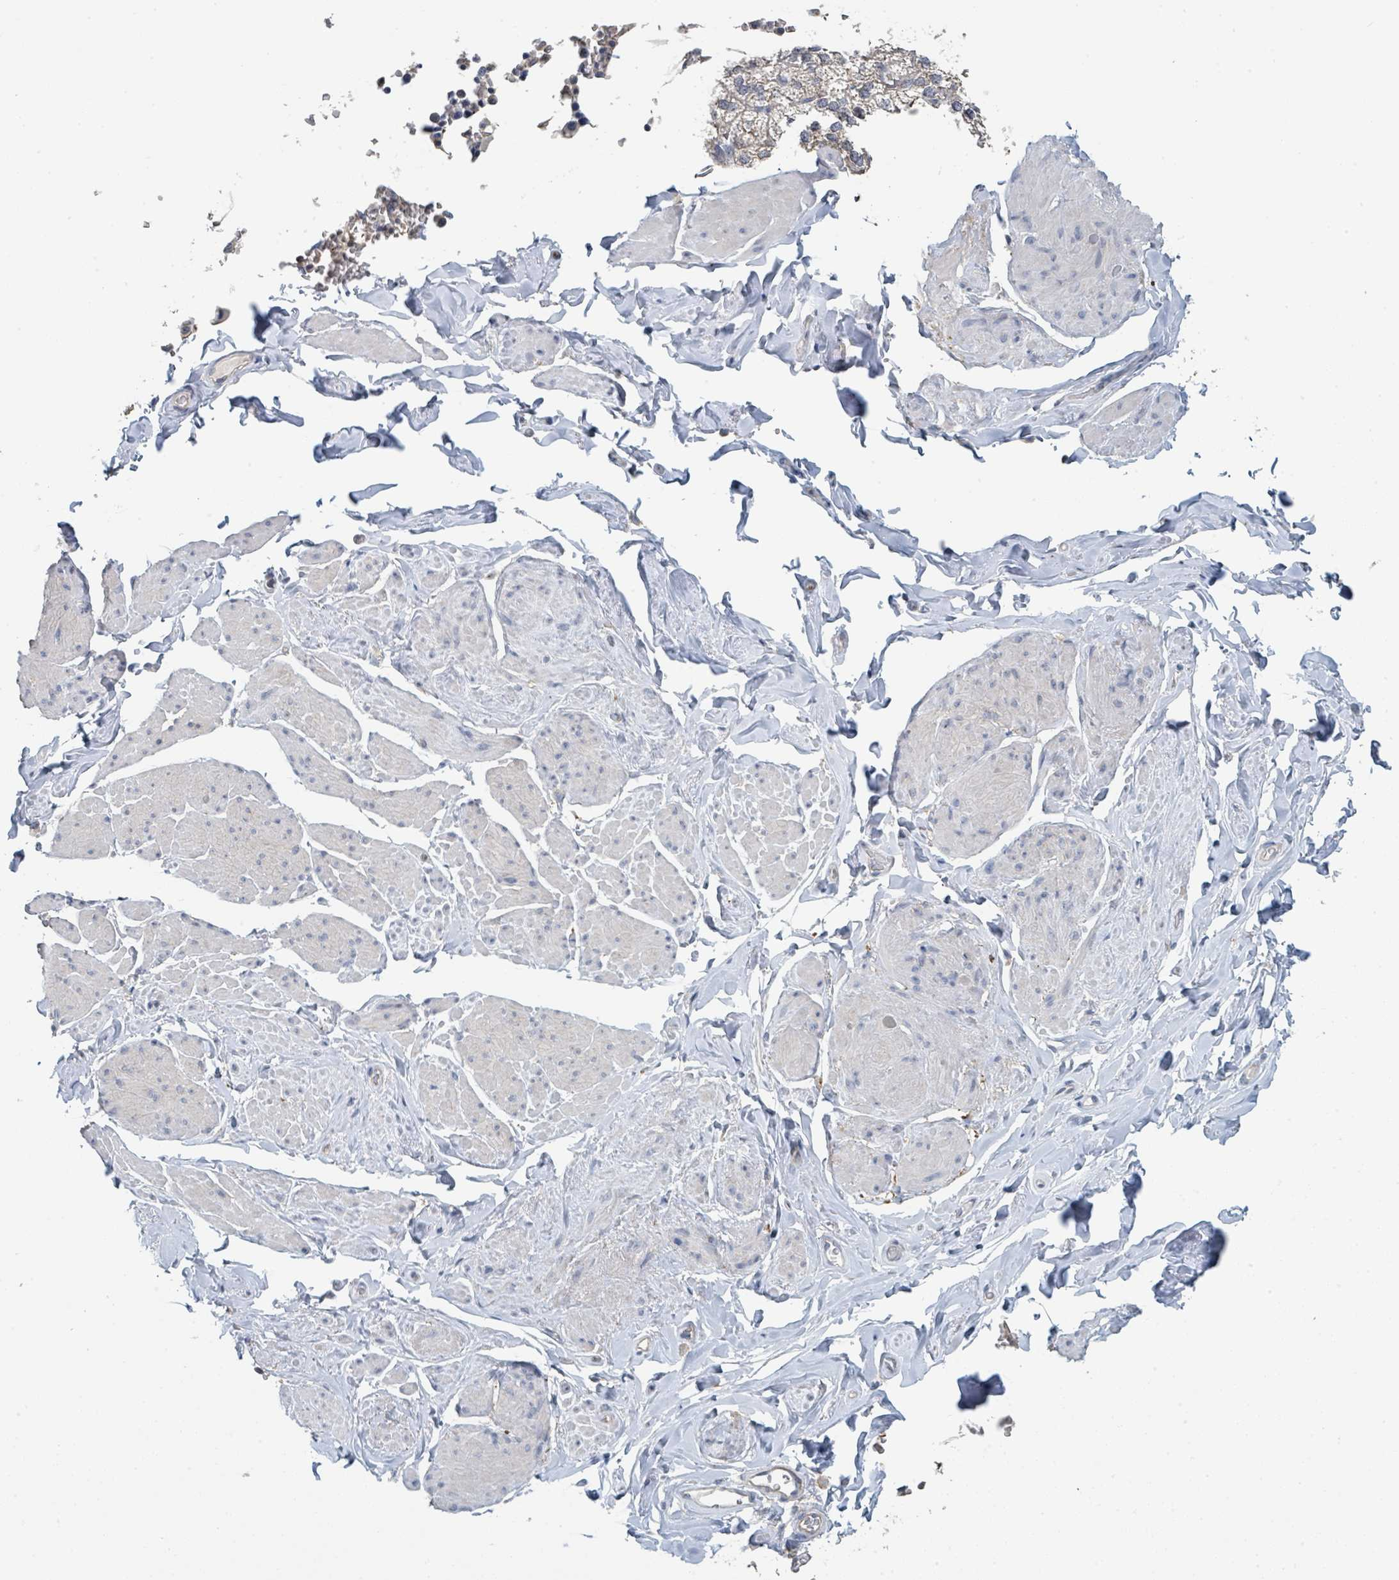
{"staining": {"intensity": "negative", "quantity": "none", "location": "none"}, "tissue": "smooth muscle", "cell_type": "Smooth muscle cells", "image_type": "normal", "snomed": [{"axis": "morphology", "description": "Normal tissue, NOS"}, {"axis": "topography", "description": "Smooth muscle"}, {"axis": "topography", "description": "Peripheral nerve tissue"}], "caption": "DAB (3,3'-diaminobenzidine) immunohistochemical staining of benign human smooth muscle demonstrates no significant positivity in smooth muscle cells. Nuclei are stained in blue.", "gene": "LRRC42", "patient": {"sex": "male", "age": 69}}